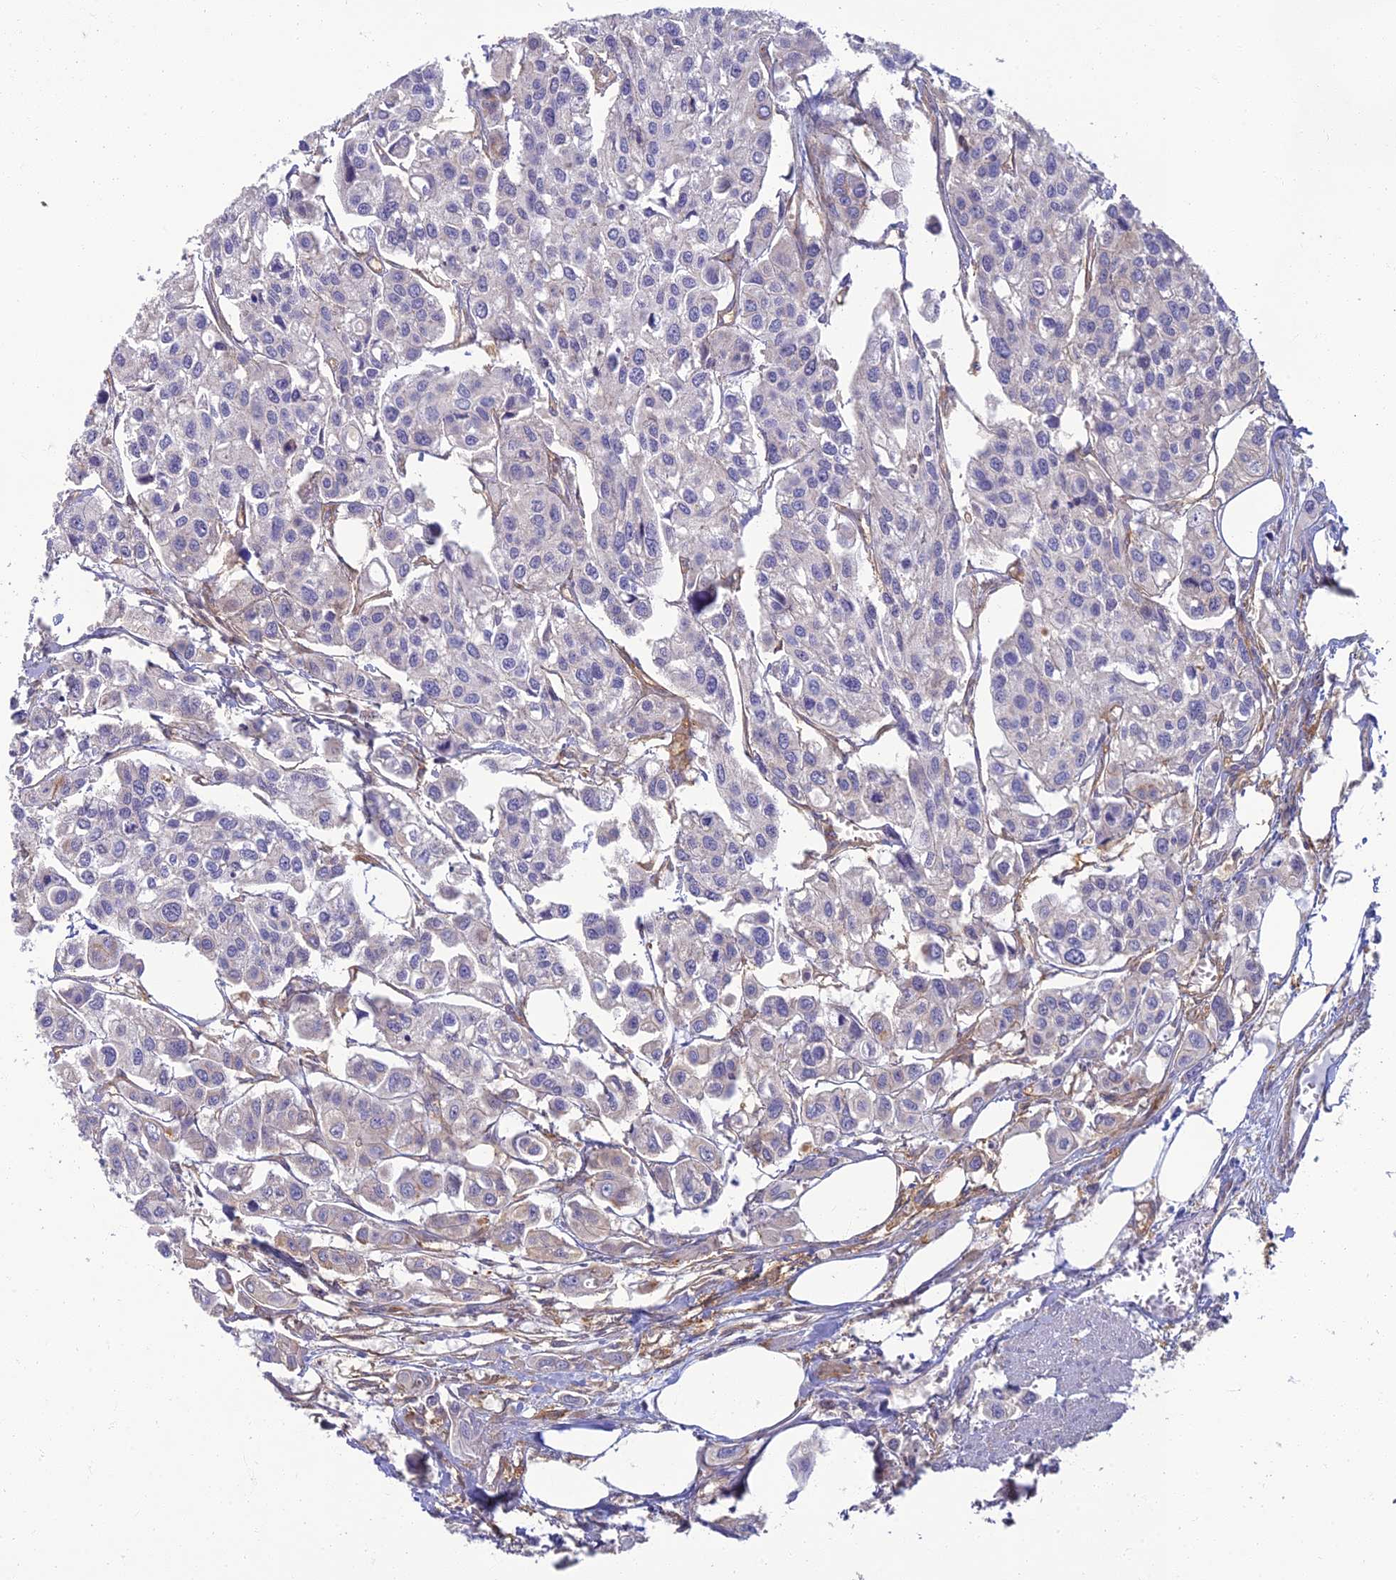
{"staining": {"intensity": "negative", "quantity": "none", "location": "none"}, "tissue": "urothelial cancer", "cell_type": "Tumor cells", "image_type": "cancer", "snomed": [{"axis": "morphology", "description": "Urothelial carcinoma, High grade"}, {"axis": "topography", "description": "Urinary bladder"}], "caption": "High magnification brightfield microscopy of high-grade urothelial carcinoma stained with DAB (3,3'-diaminobenzidine) (brown) and counterstained with hematoxylin (blue): tumor cells show no significant staining. (DAB immunohistochemistry (IHC), high magnification).", "gene": "NEURL1", "patient": {"sex": "male", "age": 67}}